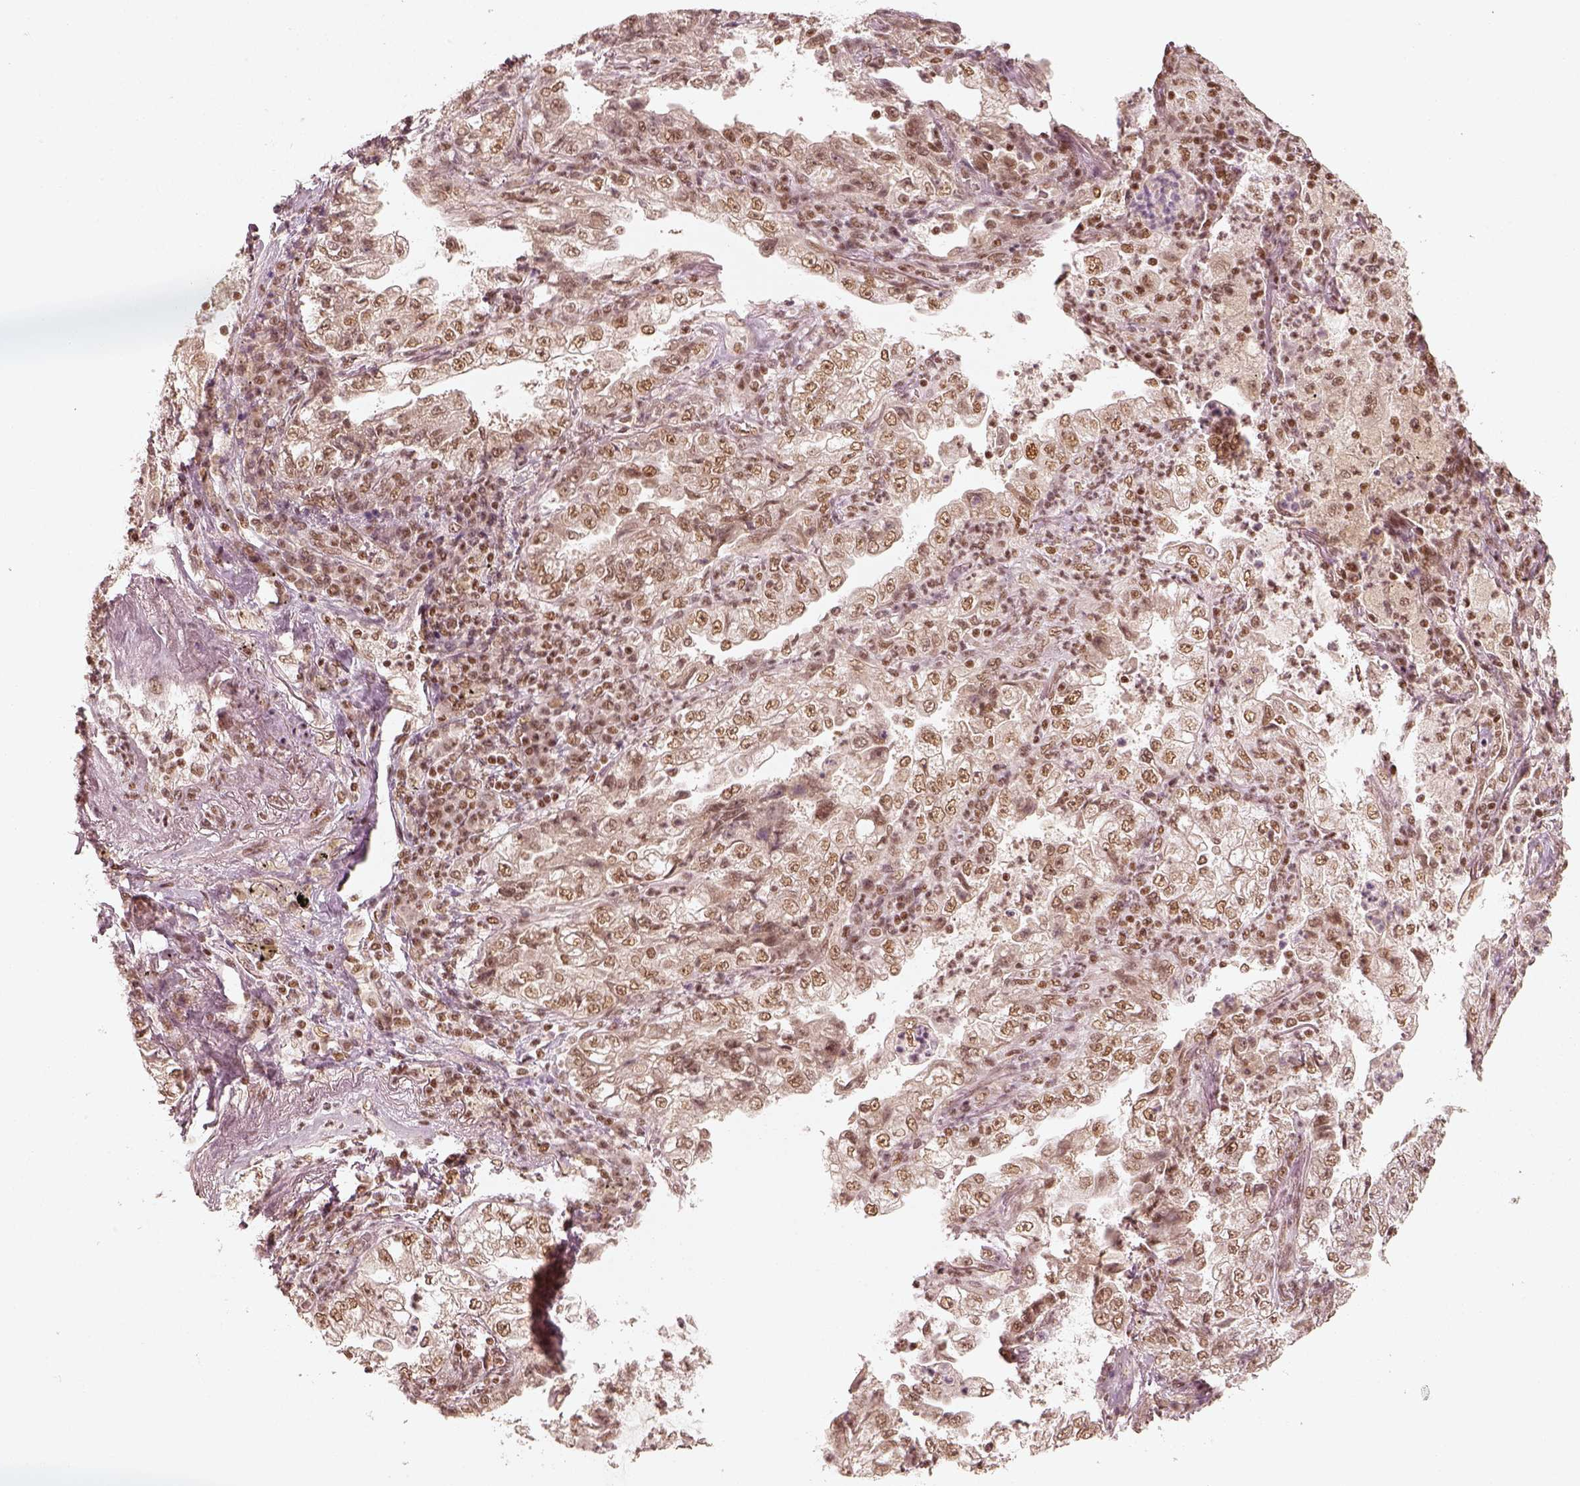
{"staining": {"intensity": "moderate", "quantity": ">75%", "location": "nuclear"}, "tissue": "lung cancer", "cell_type": "Tumor cells", "image_type": "cancer", "snomed": [{"axis": "morphology", "description": "Adenocarcinoma, NOS"}, {"axis": "topography", "description": "Lung"}], "caption": "Moderate nuclear protein positivity is seen in approximately >75% of tumor cells in lung adenocarcinoma.", "gene": "GMEB2", "patient": {"sex": "female", "age": 73}}